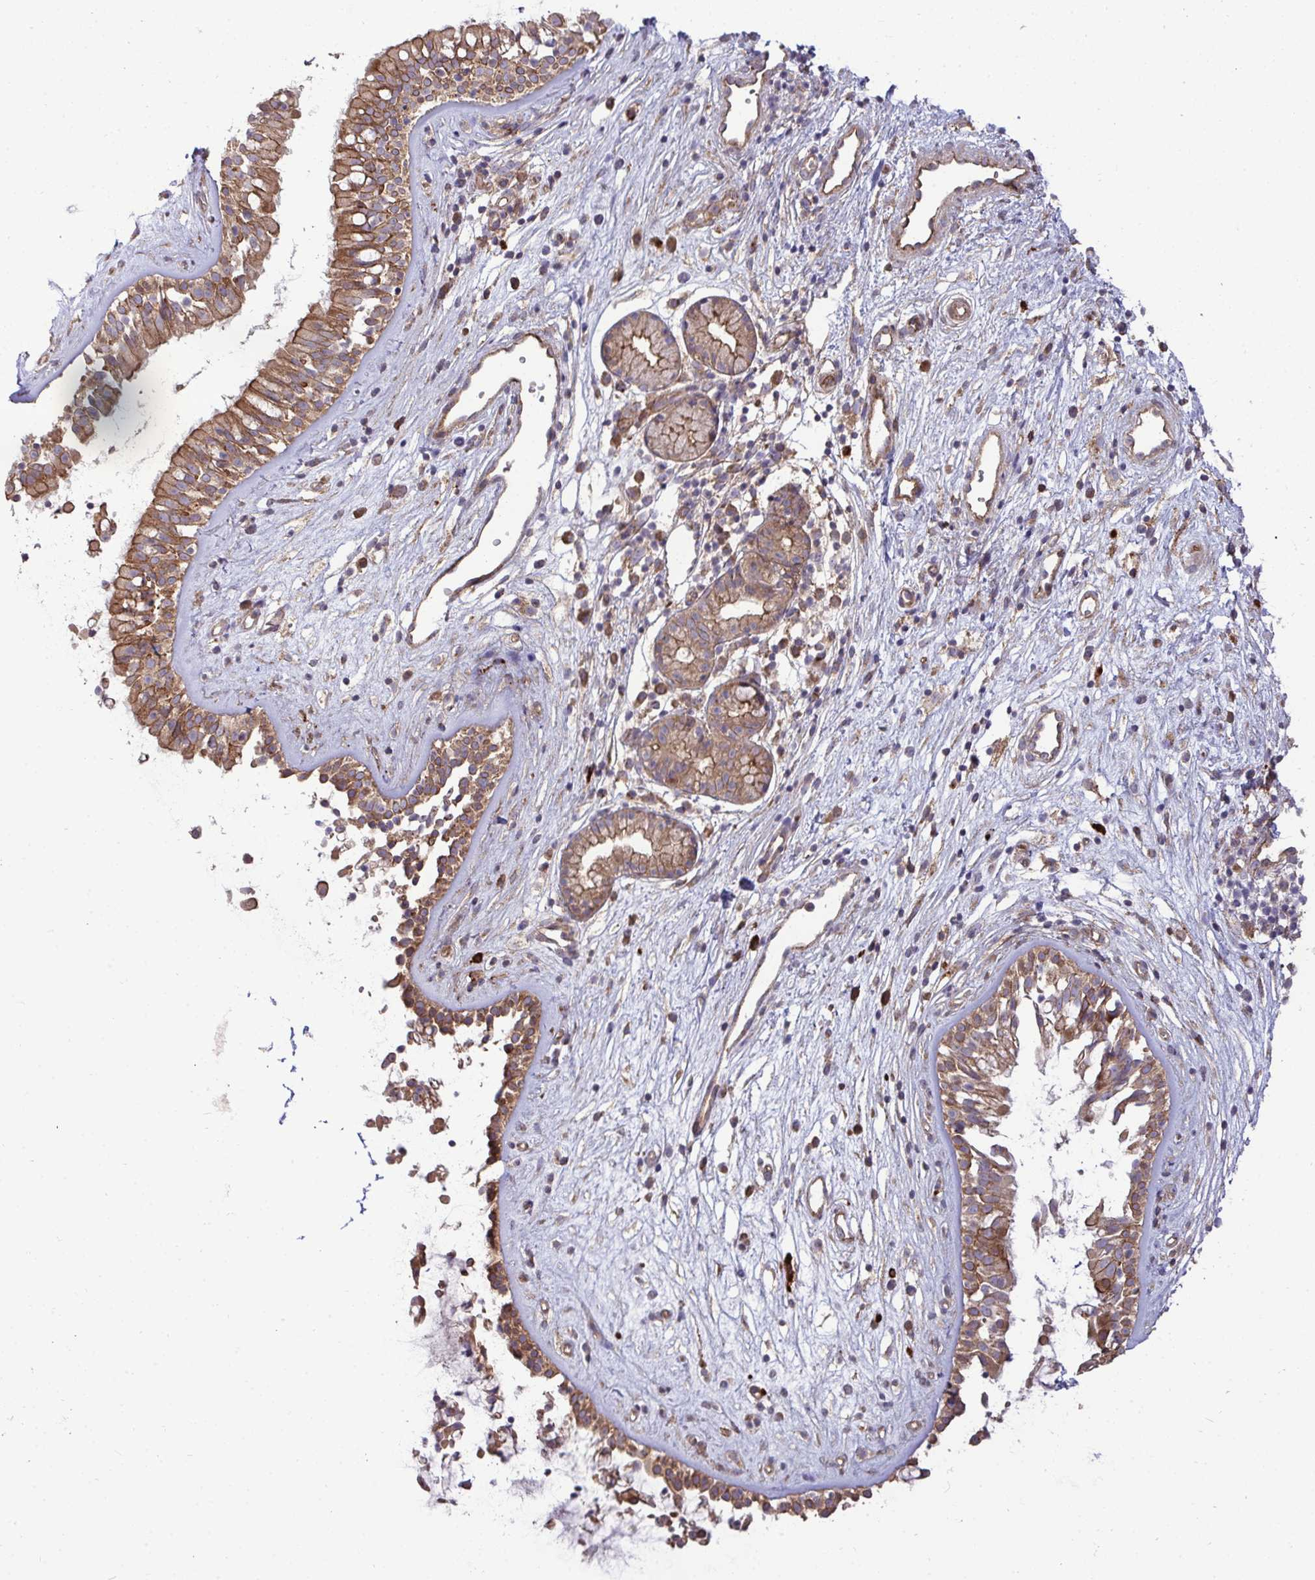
{"staining": {"intensity": "moderate", "quantity": ">75%", "location": "cytoplasmic/membranous"}, "tissue": "nasopharynx", "cell_type": "Respiratory epithelial cells", "image_type": "normal", "snomed": [{"axis": "morphology", "description": "Normal tissue, NOS"}, {"axis": "topography", "description": "Nasopharynx"}], "caption": "A high-resolution photomicrograph shows immunohistochemistry staining of benign nasopharynx, which exhibits moderate cytoplasmic/membranous staining in about >75% of respiratory epithelial cells. (DAB (3,3'-diaminobenzidine) IHC with brightfield microscopy, high magnification).", "gene": "SH2D1B", "patient": {"sex": "male", "age": 32}}